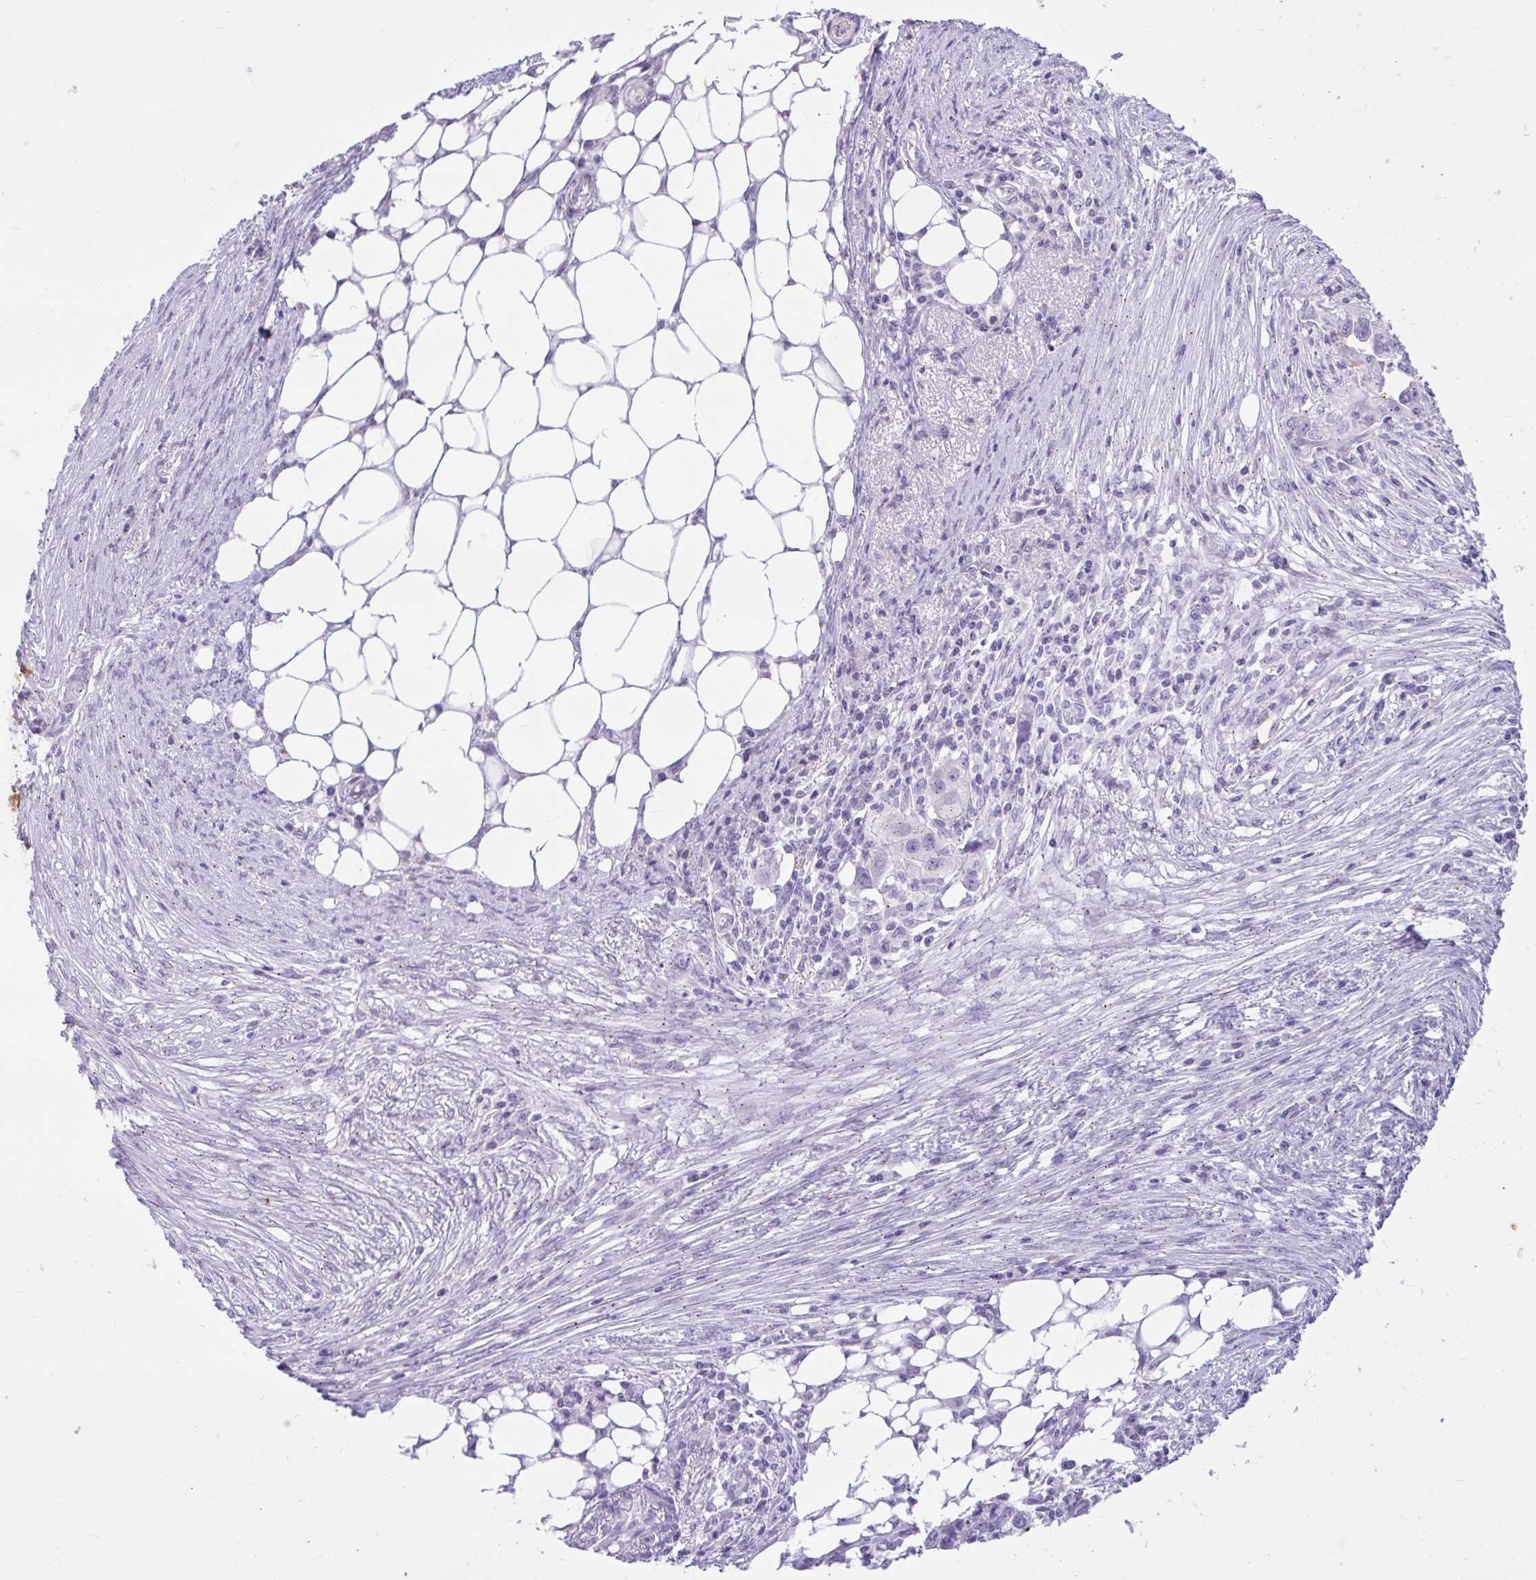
{"staining": {"intensity": "moderate", "quantity": "<25%", "location": "cytoplasmic/membranous"}, "tissue": "ovarian cancer", "cell_type": "Tumor cells", "image_type": "cancer", "snomed": [{"axis": "morphology", "description": "Carcinoma, endometroid"}, {"axis": "morphology", "description": "Cystadenocarcinoma, serous, NOS"}, {"axis": "topography", "description": "Ovary"}], "caption": "Immunohistochemistry of ovarian serous cystadenocarcinoma demonstrates low levels of moderate cytoplasmic/membranous staining in about <25% of tumor cells.", "gene": "REEP1", "patient": {"sex": "female", "age": 45}}